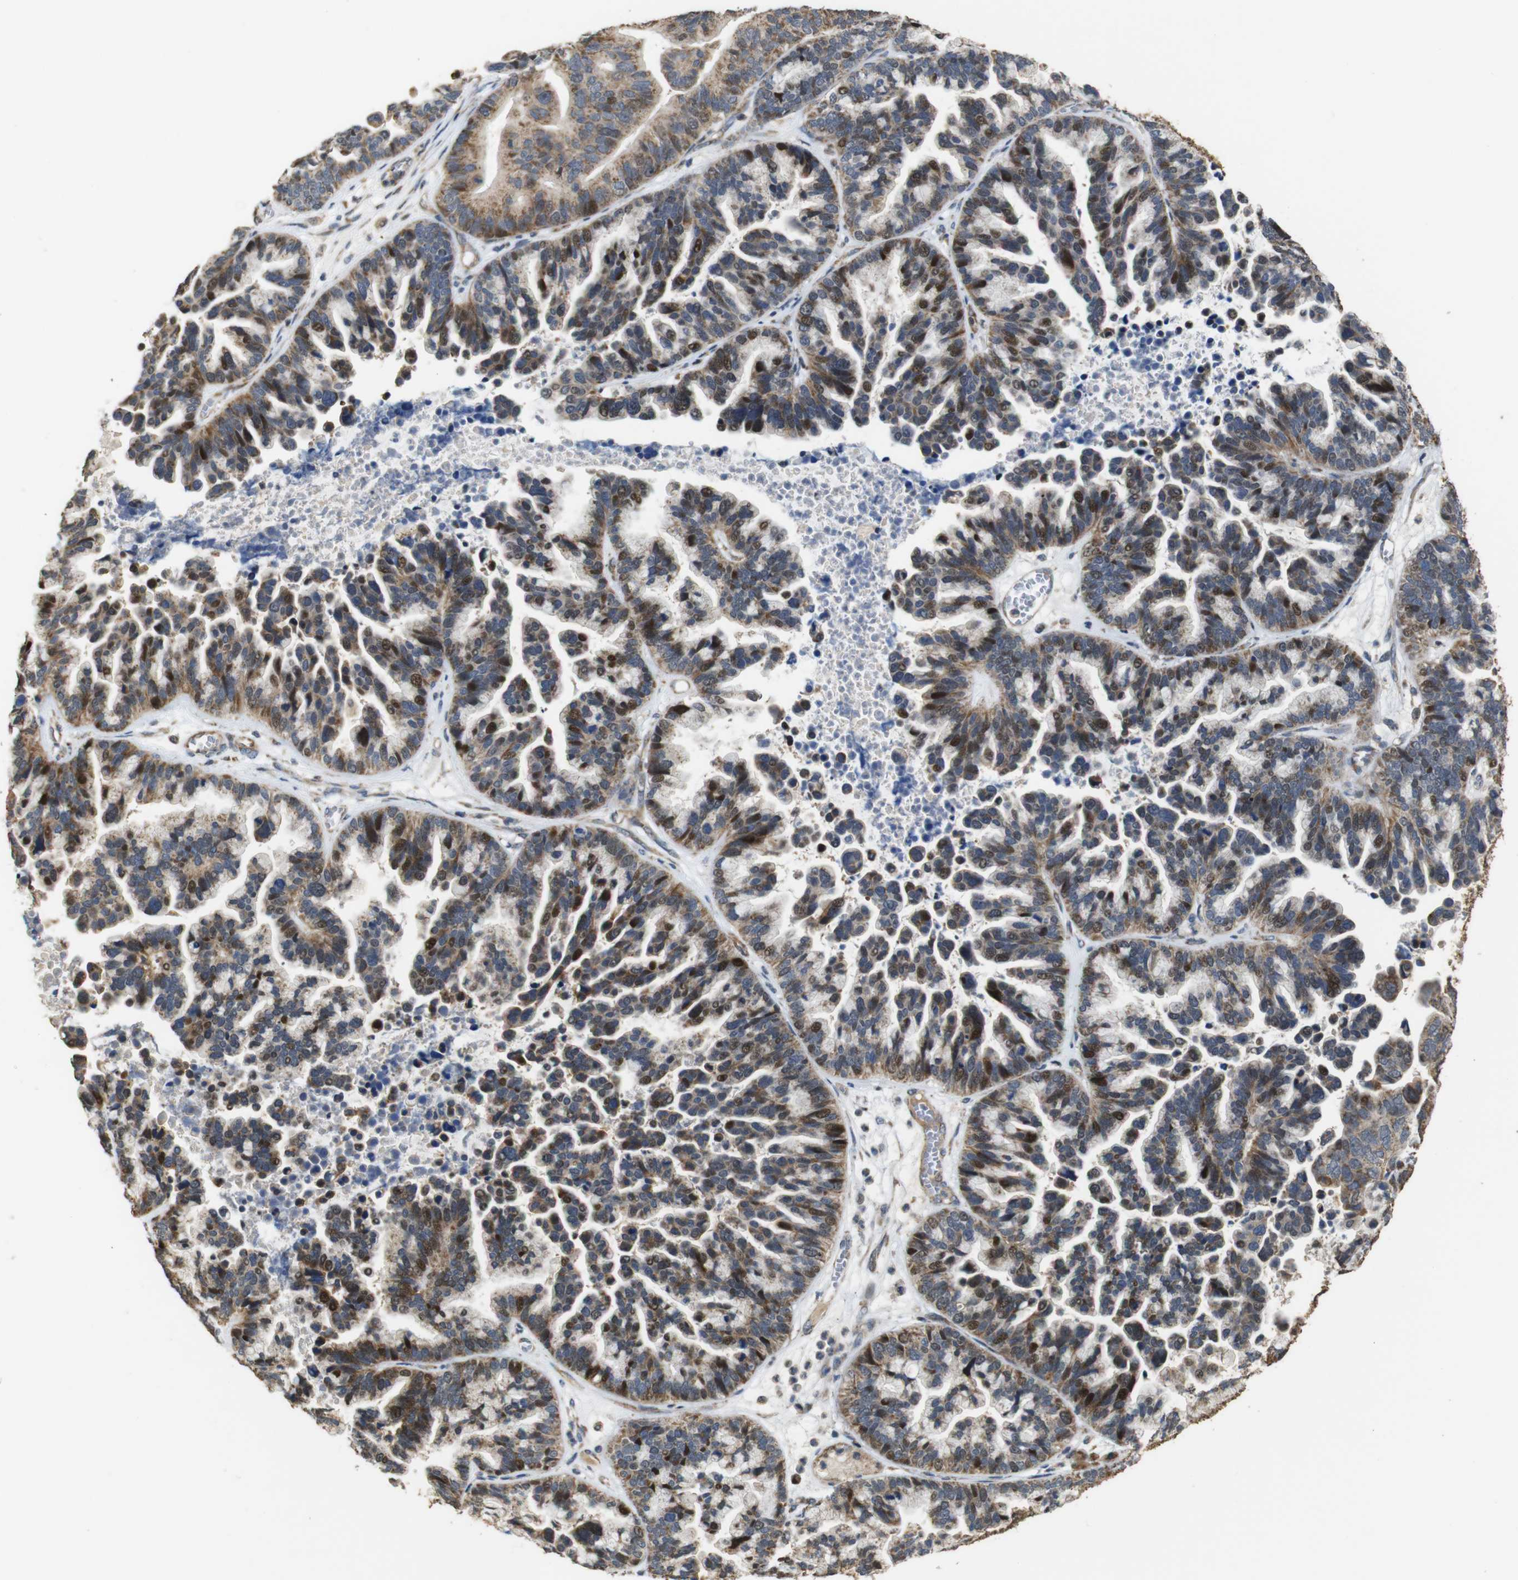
{"staining": {"intensity": "weak", "quantity": "25%-75%", "location": "cytoplasmic/membranous,nuclear"}, "tissue": "ovarian cancer", "cell_type": "Tumor cells", "image_type": "cancer", "snomed": [{"axis": "morphology", "description": "Cystadenocarcinoma, serous, NOS"}, {"axis": "topography", "description": "Ovary"}], "caption": "IHC (DAB (3,3'-diaminobenzidine)) staining of human serous cystadenocarcinoma (ovarian) reveals weak cytoplasmic/membranous and nuclear protein expression in approximately 25%-75% of tumor cells. (IHC, brightfield microscopy, high magnification).", "gene": "SNN", "patient": {"sex": "female", "age": 56}}